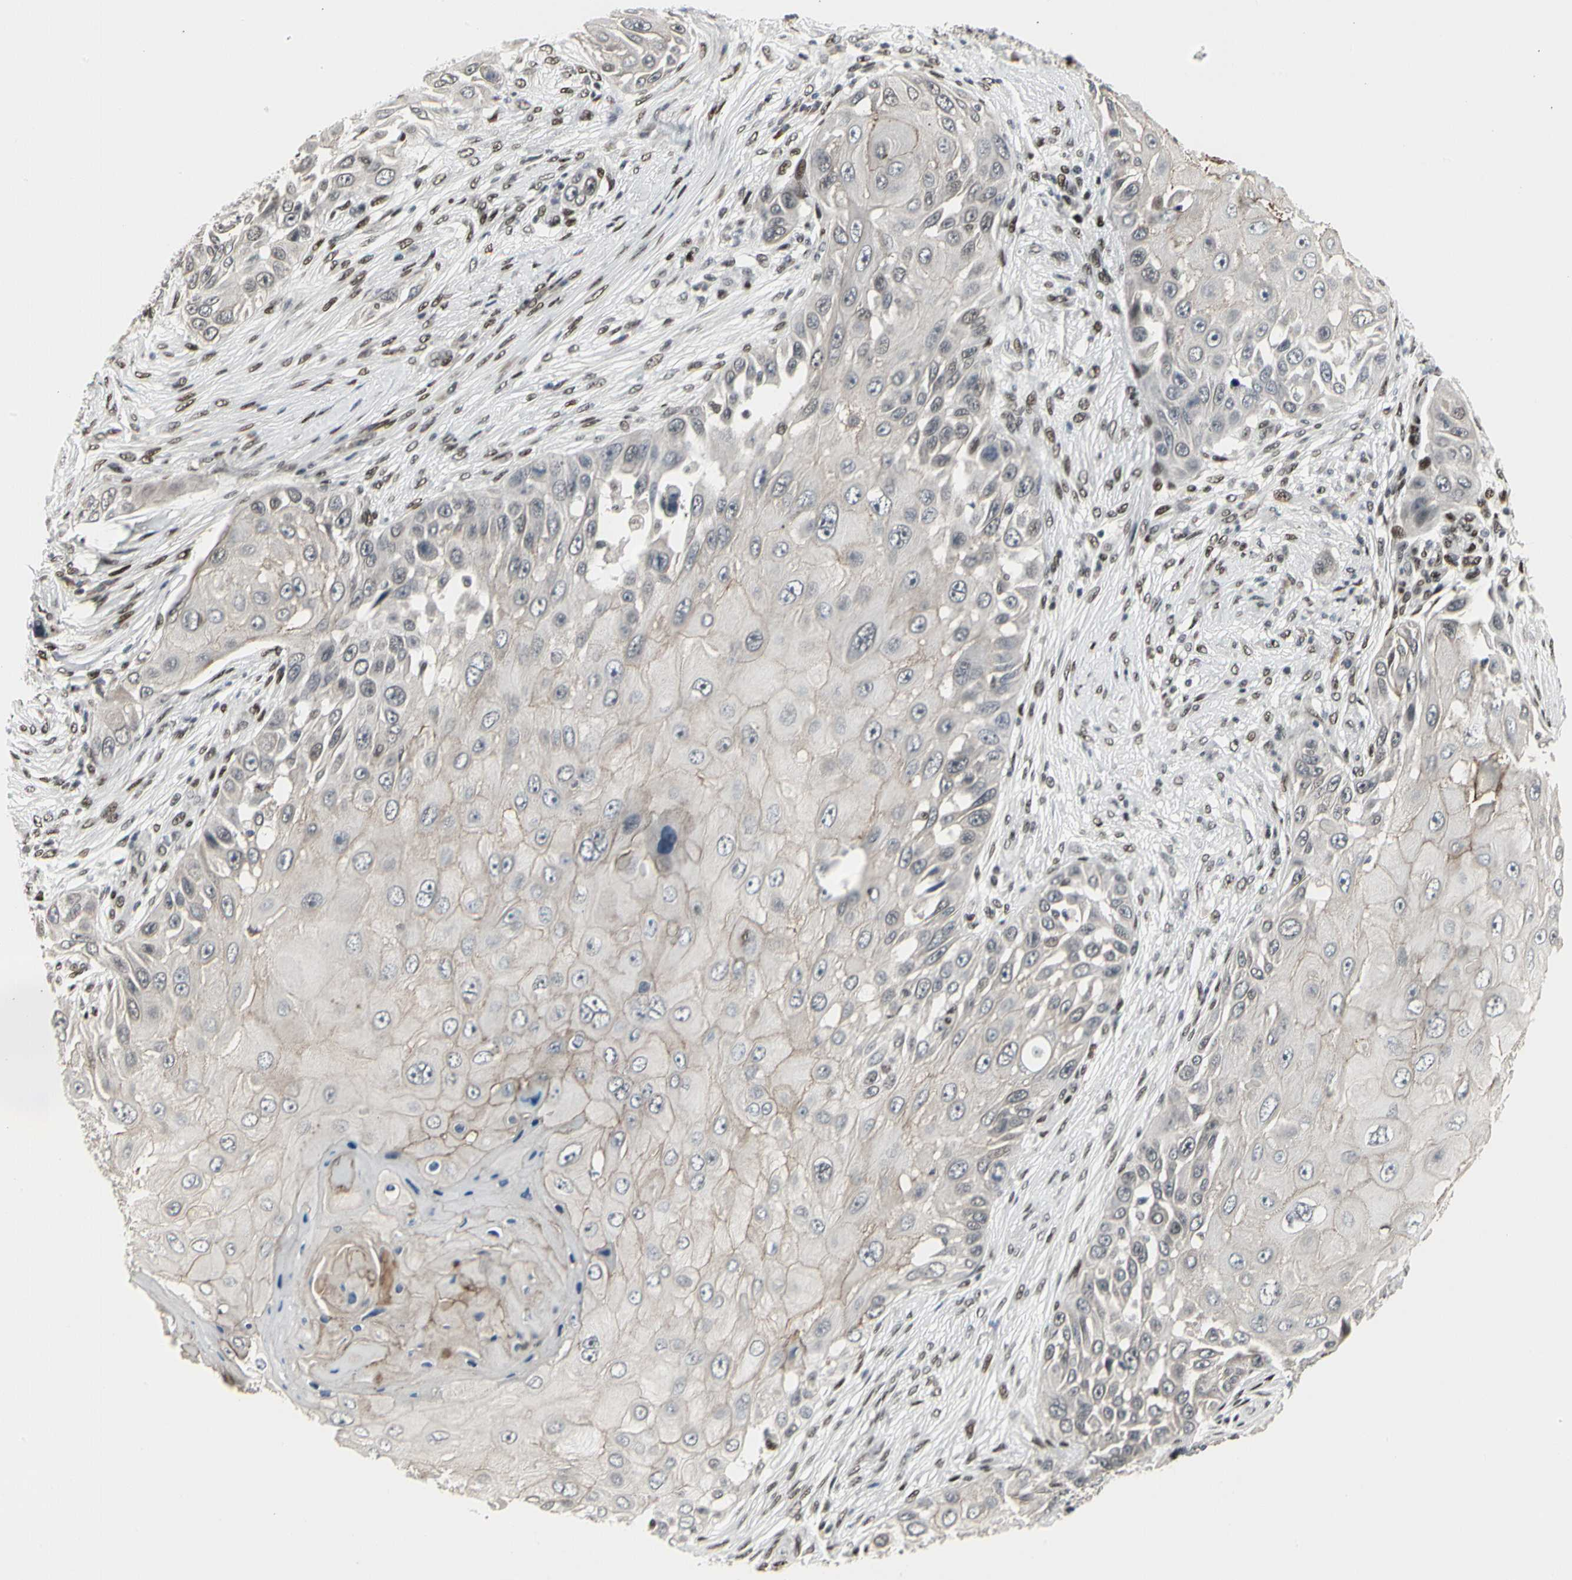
{"staining": {"intensity": "weak", "quantity": "<25%", "location": "cytoplasmic/membranous"}, "tissue": "skin cancer", "cell_type": "Tumor cells", "image_type": "cancer", "snomed": [{"axis": "morphology", "description": "Squamous cell carcinoma, NOS"}, {"axis": "topography", "description": "Skin"}], "caption": "Tumor cells show no significant protein staining in skin cancer (squamous cell carcinoma).", "gene": "FOXJ2", "patient": {"sex": "female", "age": 44}}